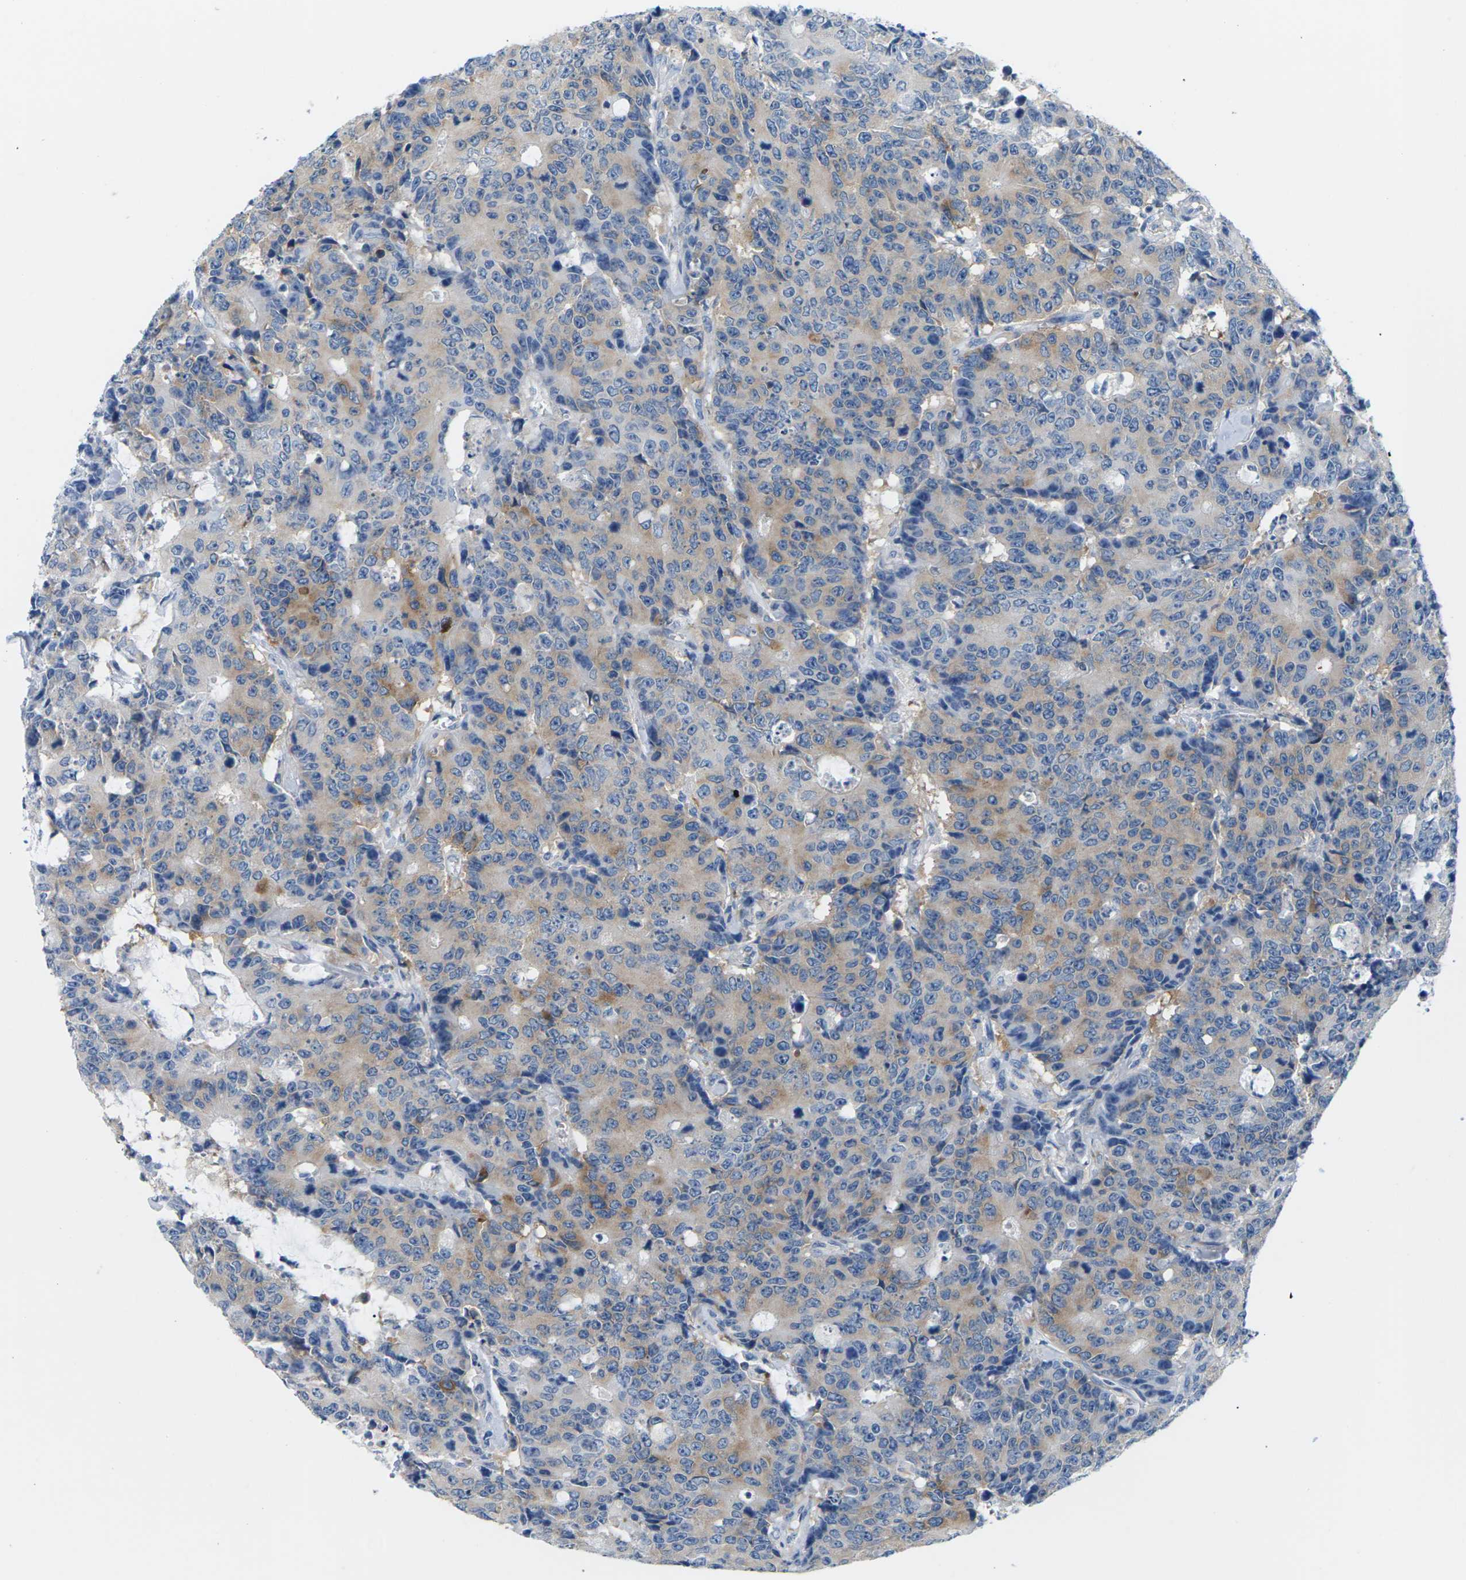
{"staining": {"intensity": "moderate", "quantity": "25%-75%", "location": "cytoplasmic/membranous"}, "tissue": "colorectal cancer", "cell_type": "Tumor cells", "image_type": "cancer", "snomed": [{"axis": "morphology", "description": "Adenocarcinoma, NOS"}, {"axis": "topography", "description": "Colon"}], "caption": "Immunohistochemical staining of colorectal cancer (adenocarcinoma) reveals medium levels of moderate cytoplasmic/membranous protein staining in approximately 25%-75% of tumor cells. (brown staining indicates protein expression, while blue staining denotes nuclei).", "gene": "SYNGR2", "patient": {"sex": "female", "age": 86}}